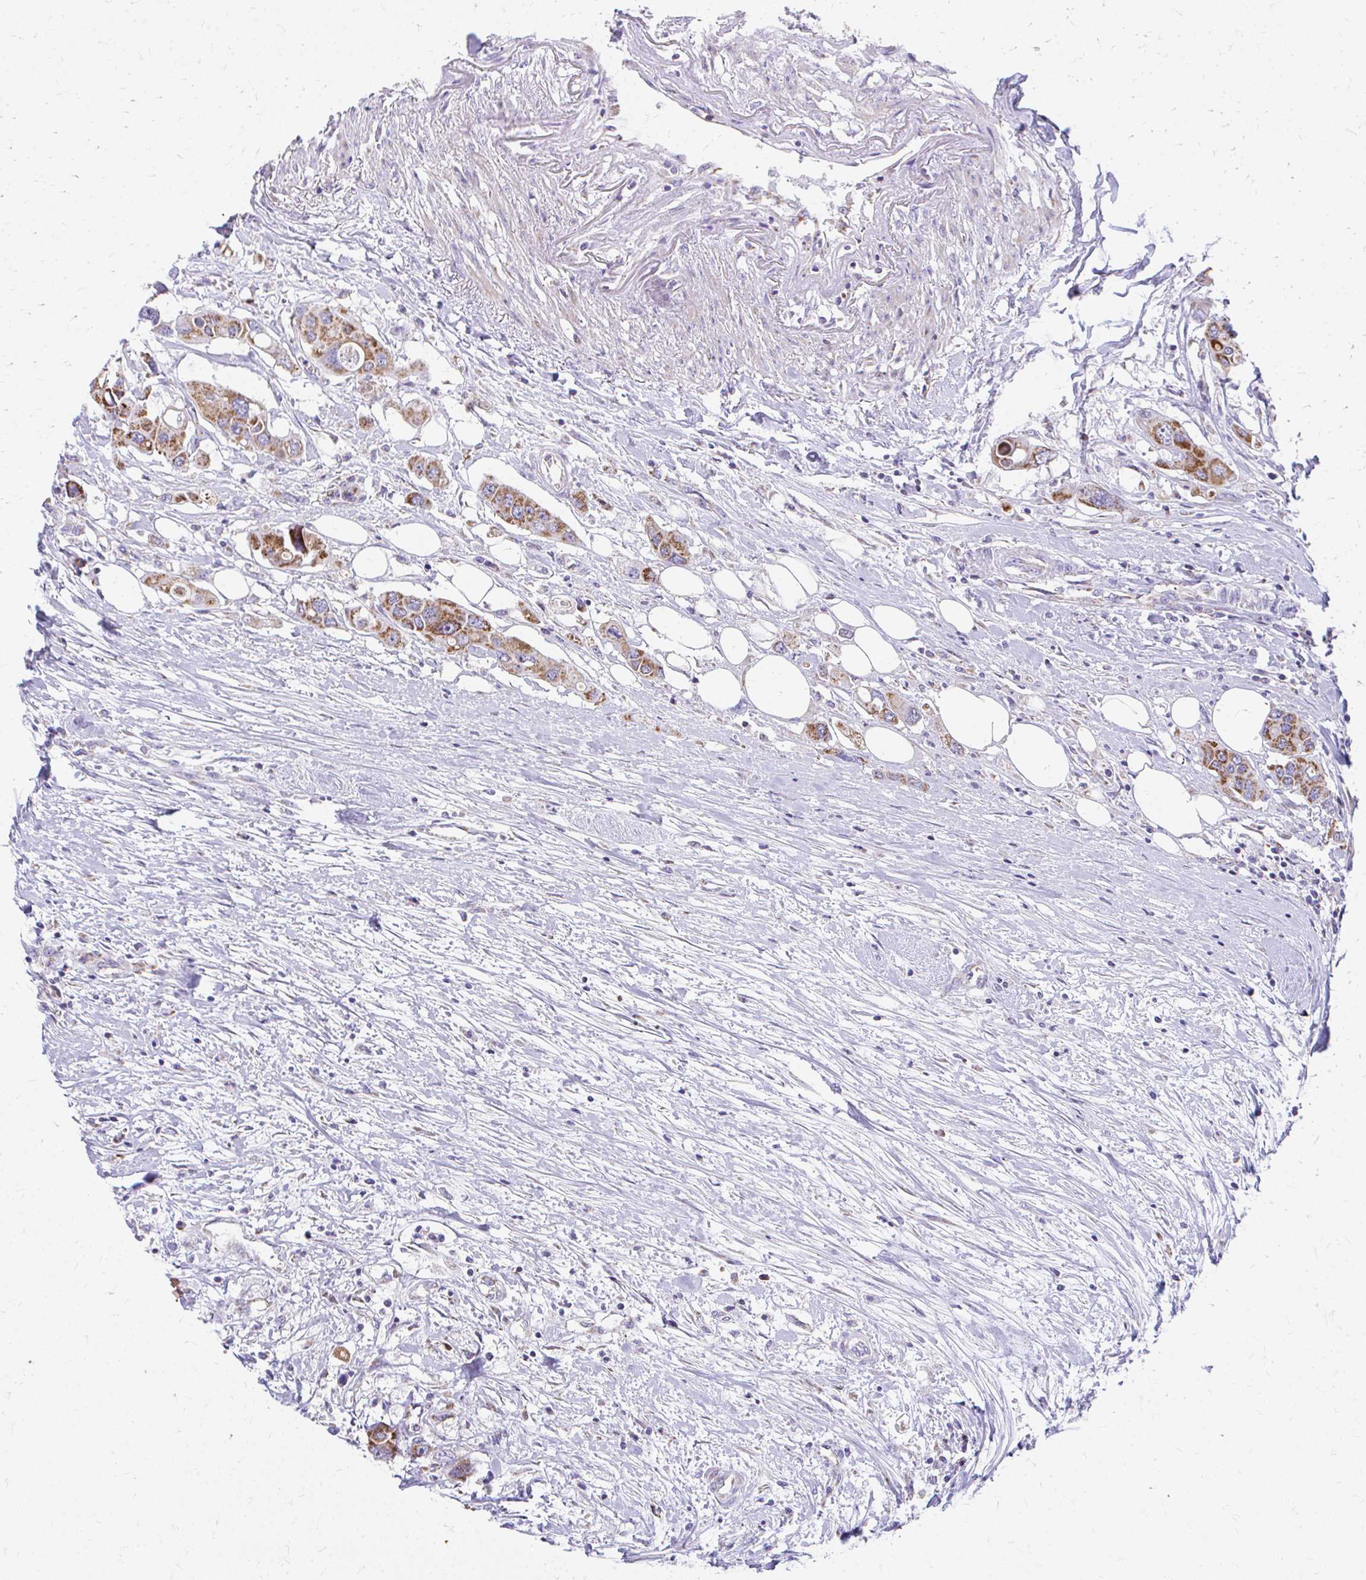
{"staining": {"intensity": "strong", "quantity": ">75%", "location": "cytoplasmic/membranous"}, "tissue": "colorectal cancer", "cell_type": "Tumor cells", "image_type": "cancer", "snomed": [{"axis": "morphology", "description": "Adenocarcinoma, NOS"}, {"axis": "topography", "description": "Colon"}], "caption": "A histopathology image of human colorectal cancer (adenocarcinoma) stained for a protein exhibits strong cytoplasmic/membranous brown staining in tumor cells. Using DAB (3,3'-diaminobenzidine) (brown) and hematoxylin (blue) stains, captured at high magnification using brightfield microscopy.", "gene": "MRPL19", "patient": {"sex": "male", "age": 77}}